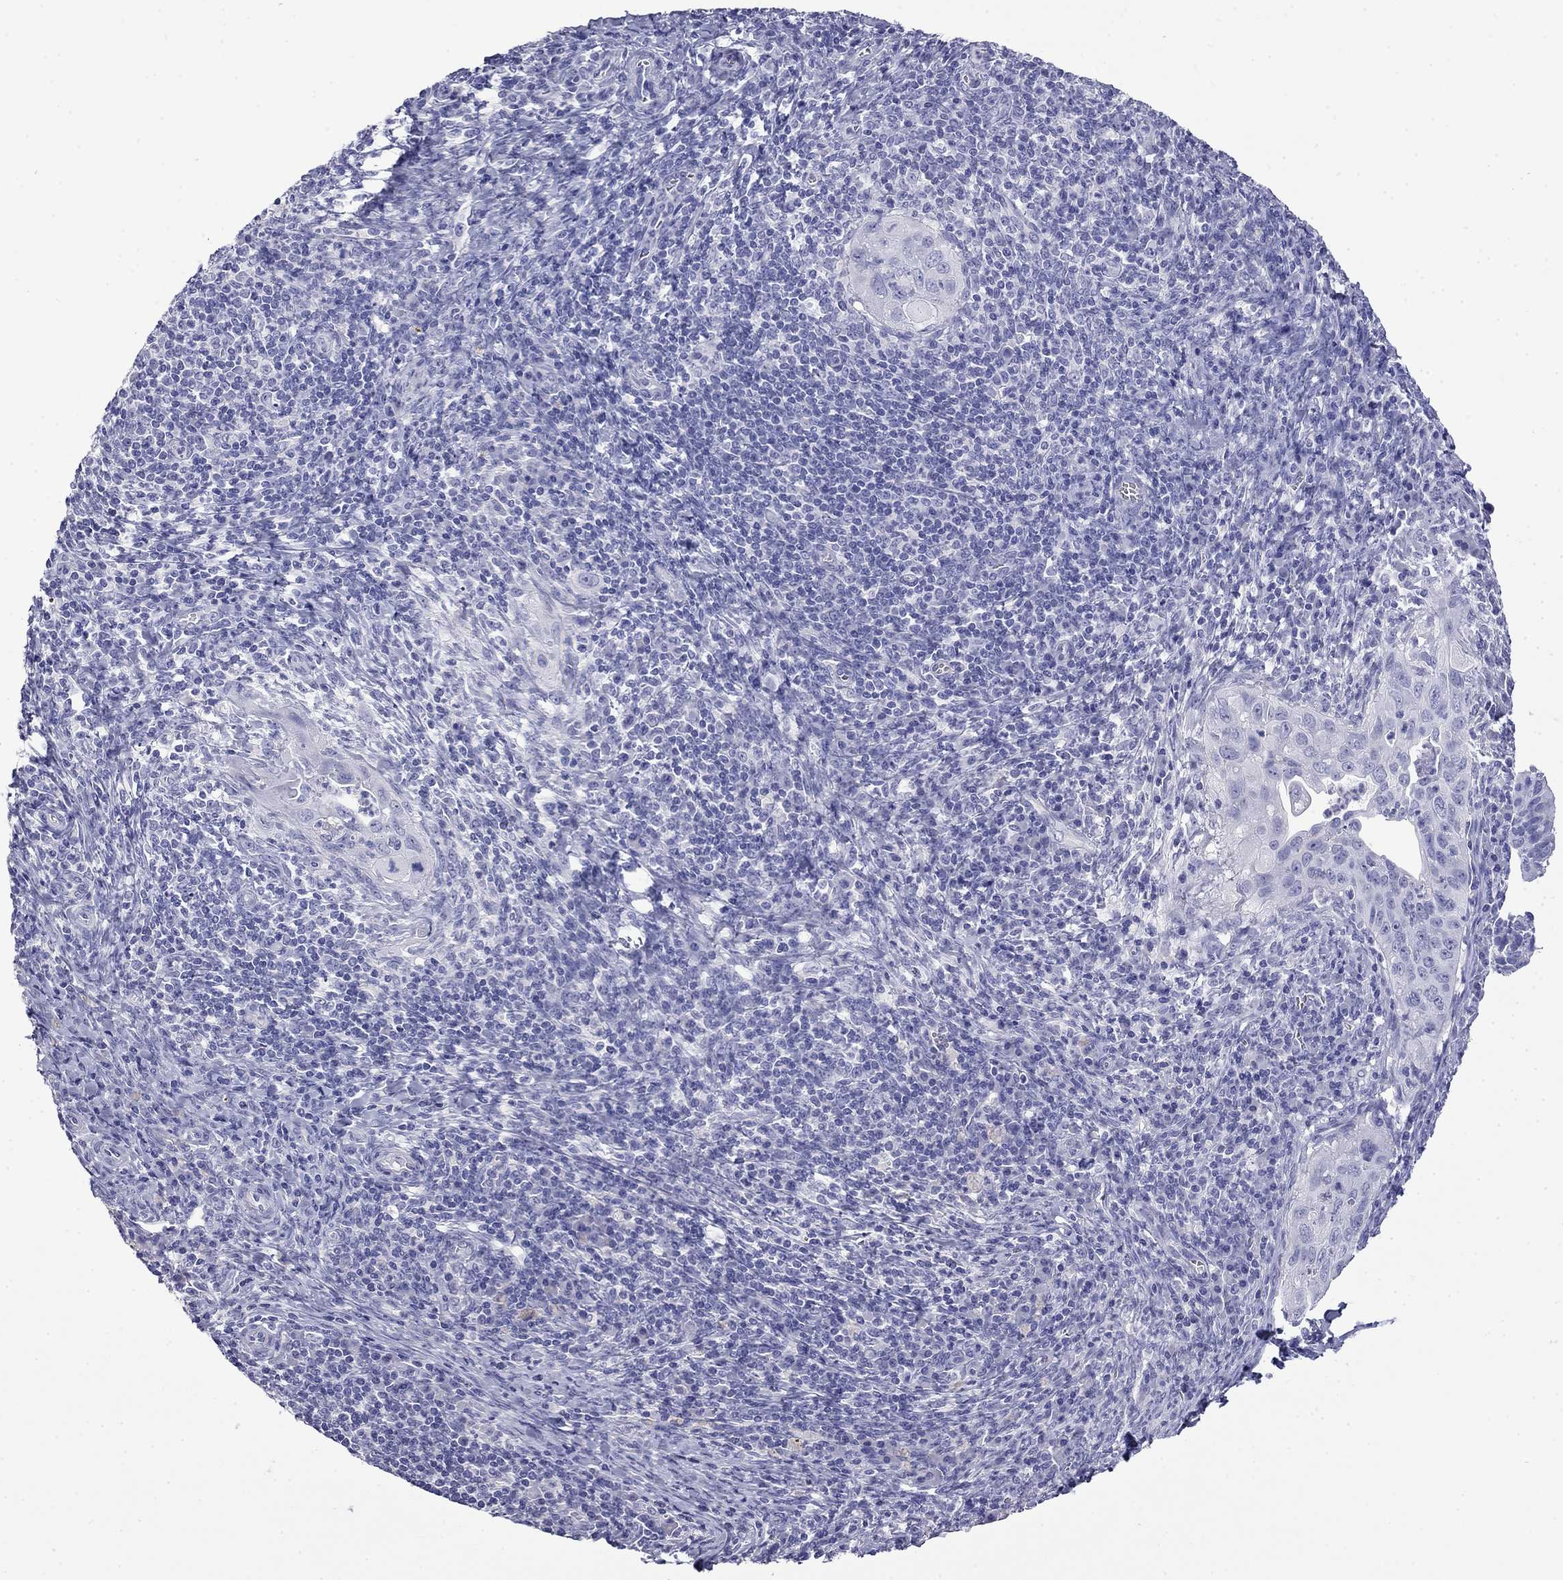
{"staining": {"intensity": "negative", "quantity": "none", "location": "none"}, "tissue": "cervical cancer", "cell_type": "Tumor cells", "image_type": "cancer", "snomed": [{"axis": "morphology", "description": "Squamous cell carcinoma, NOS"}, {"axis": "topography", "description": "Cervix"}], "caption": "Immunohistochemical staining of human cervical squamous cell carcinoma exhibits no significant positivity in tumor cells.", "gene": "MYO15A", "patient": {"sex": "female", "age": 26}}